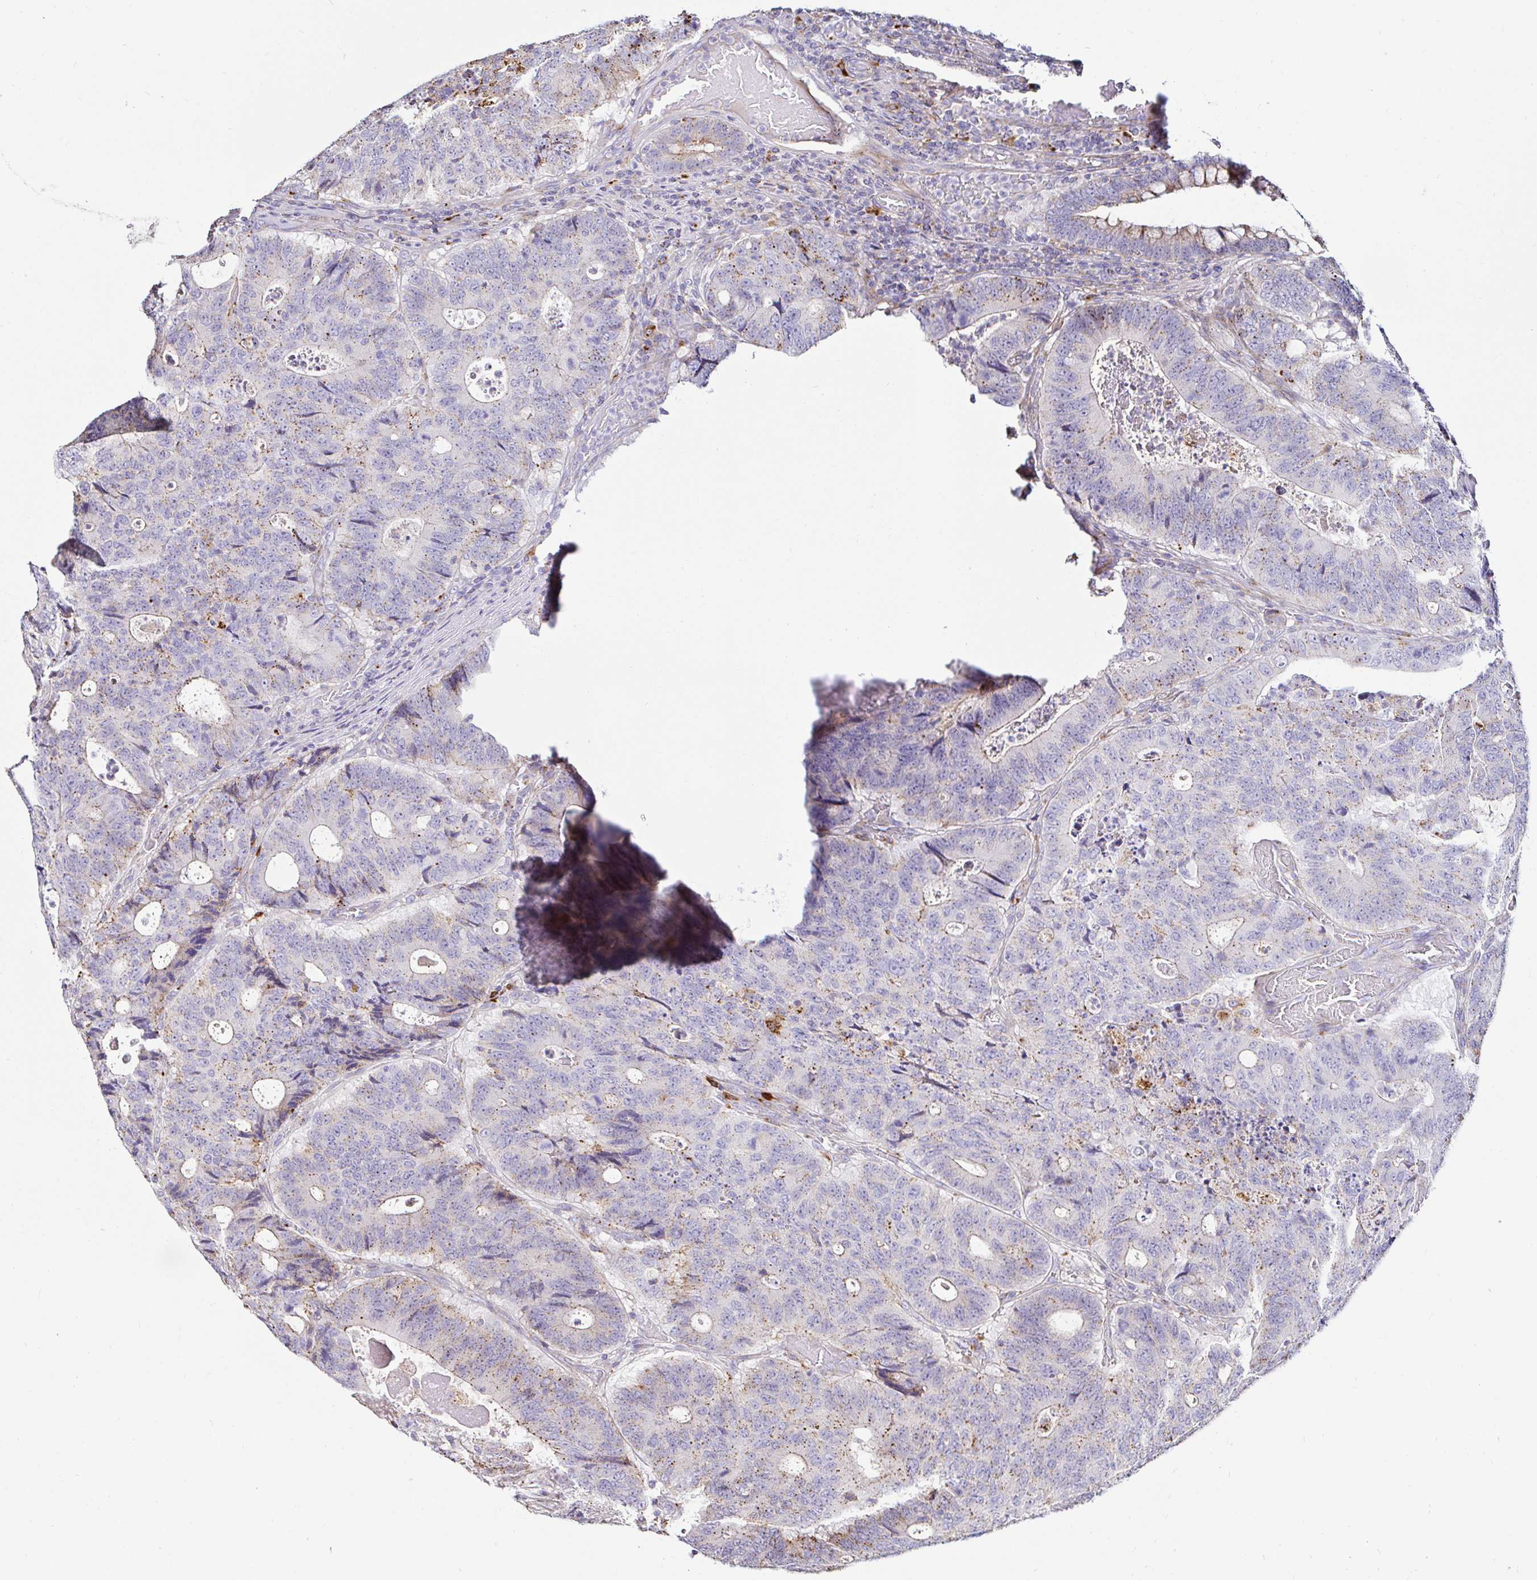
{"staining": {"intensity": "moderate", "quantity": "25%-75%", "location": "cytoplasmic/membranous"}, "tissue": "colorectal cancer", "cell_type": "Tumor cells", "image_type": "cancer", "snomed": [{"axis": "morphology", "description": "Adenocarcinoma, NOS"}, {"axis": "topography", "description": "Colon"}], "caption": "IHC of human adenocarcinoma (colorectal) reveals medium levels of moderate cytoplasmic/membranous positivity in about 25%-75% of tumor cells.", "gene": "GALNS", "patient": {"sex": "male", "age": 62}}